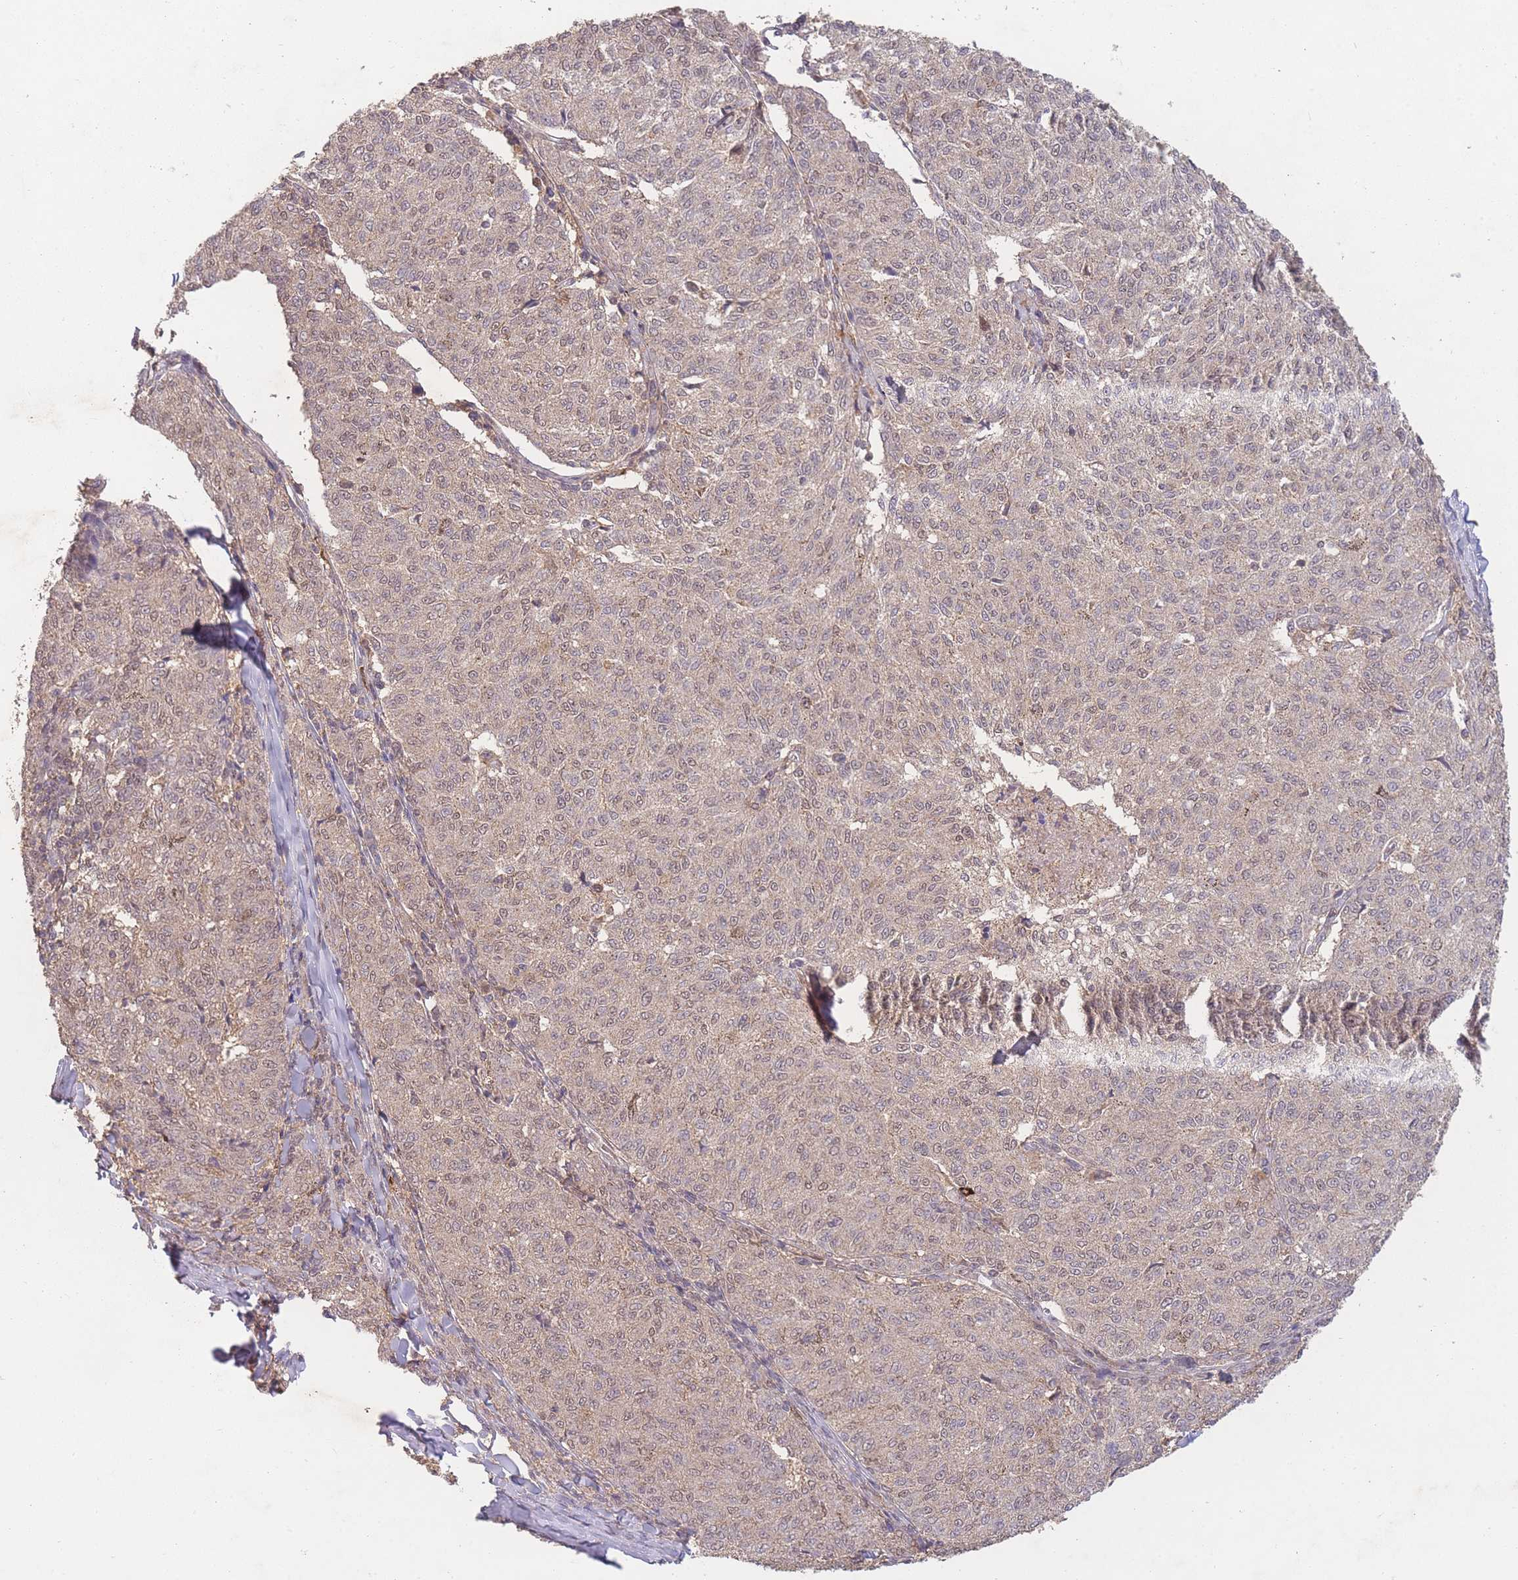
{"staining": {"intensity": "weak", "quantity": "25%-75%", "location": "nuclear"}, "tissue": "melanoma", "cell_type": "Tumor cells", "image_type": "cancer", "snomed": [{"axis": "morphology", "description": "Malignant melanoma, NOS"}, {"axis": "topography", "description": "Skin"}], "caption": "Human melanoma stained for a protein (brown) displays weak nuclear positive expression in approximately 25%-75% of tumor cells.", "gene": "RNF144B", "patient": {"sex": "female", "age": 72}}